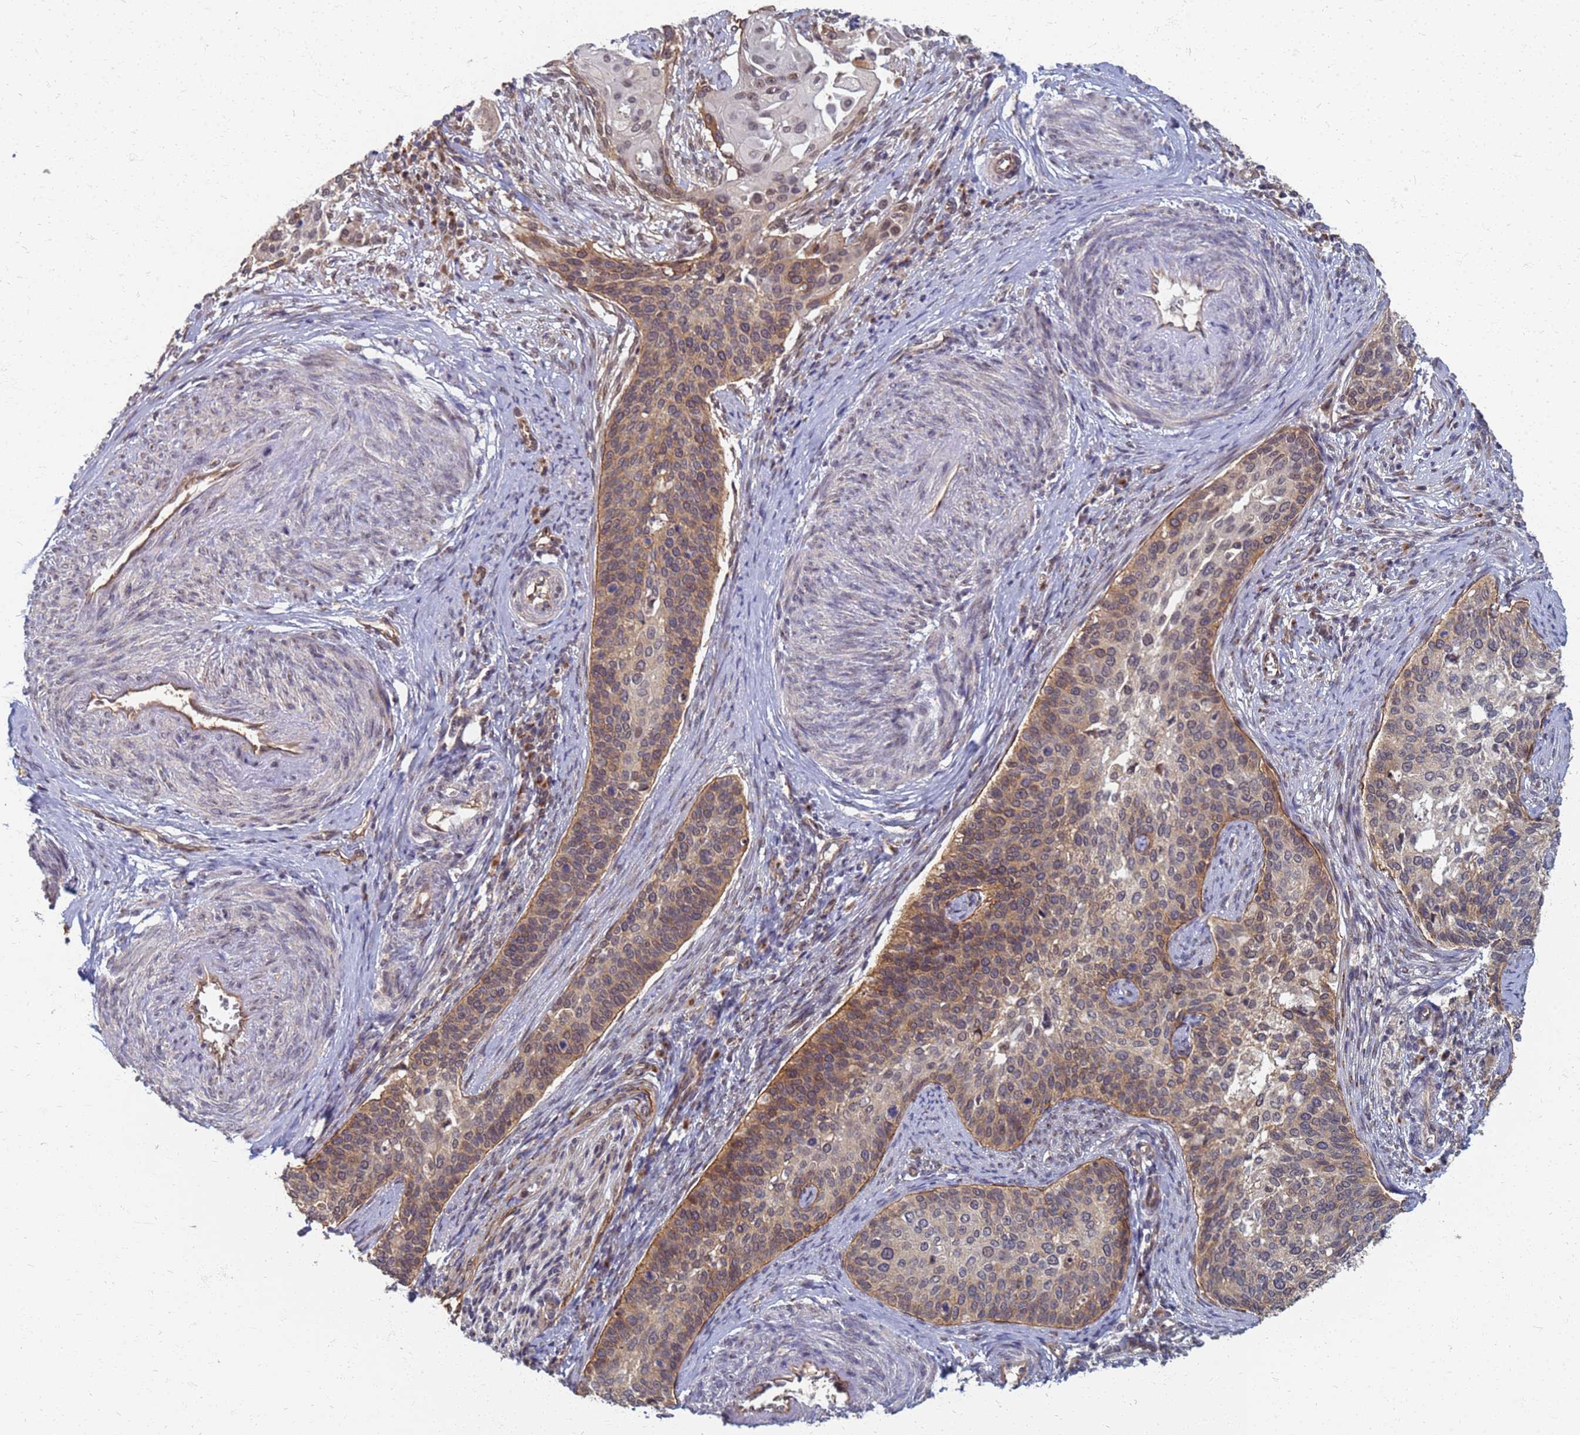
{"staining": {"intensity": "moderate", "quantity": "25%-75%", "location": "cytoplasmic/membranous"}, "tissue": "cervical cancer", "cell_type": "Tumor cells", "image_type": "cancer", "snomed": [{"axis": "morphology", "description": "Squamous cell carcinoma, NOS"}, {"axis": "topography", "description": "Cervix"}], "caption": "There is medium levels of moderate cytoplasmic/membranous expression in tumor cells of cervical cancer (squamous cell carcinoma), as demonstrated by immunohistochemical staining (brown color).", "gene": "ITGB4", "patient": {"sex": "female", "age": 44}}